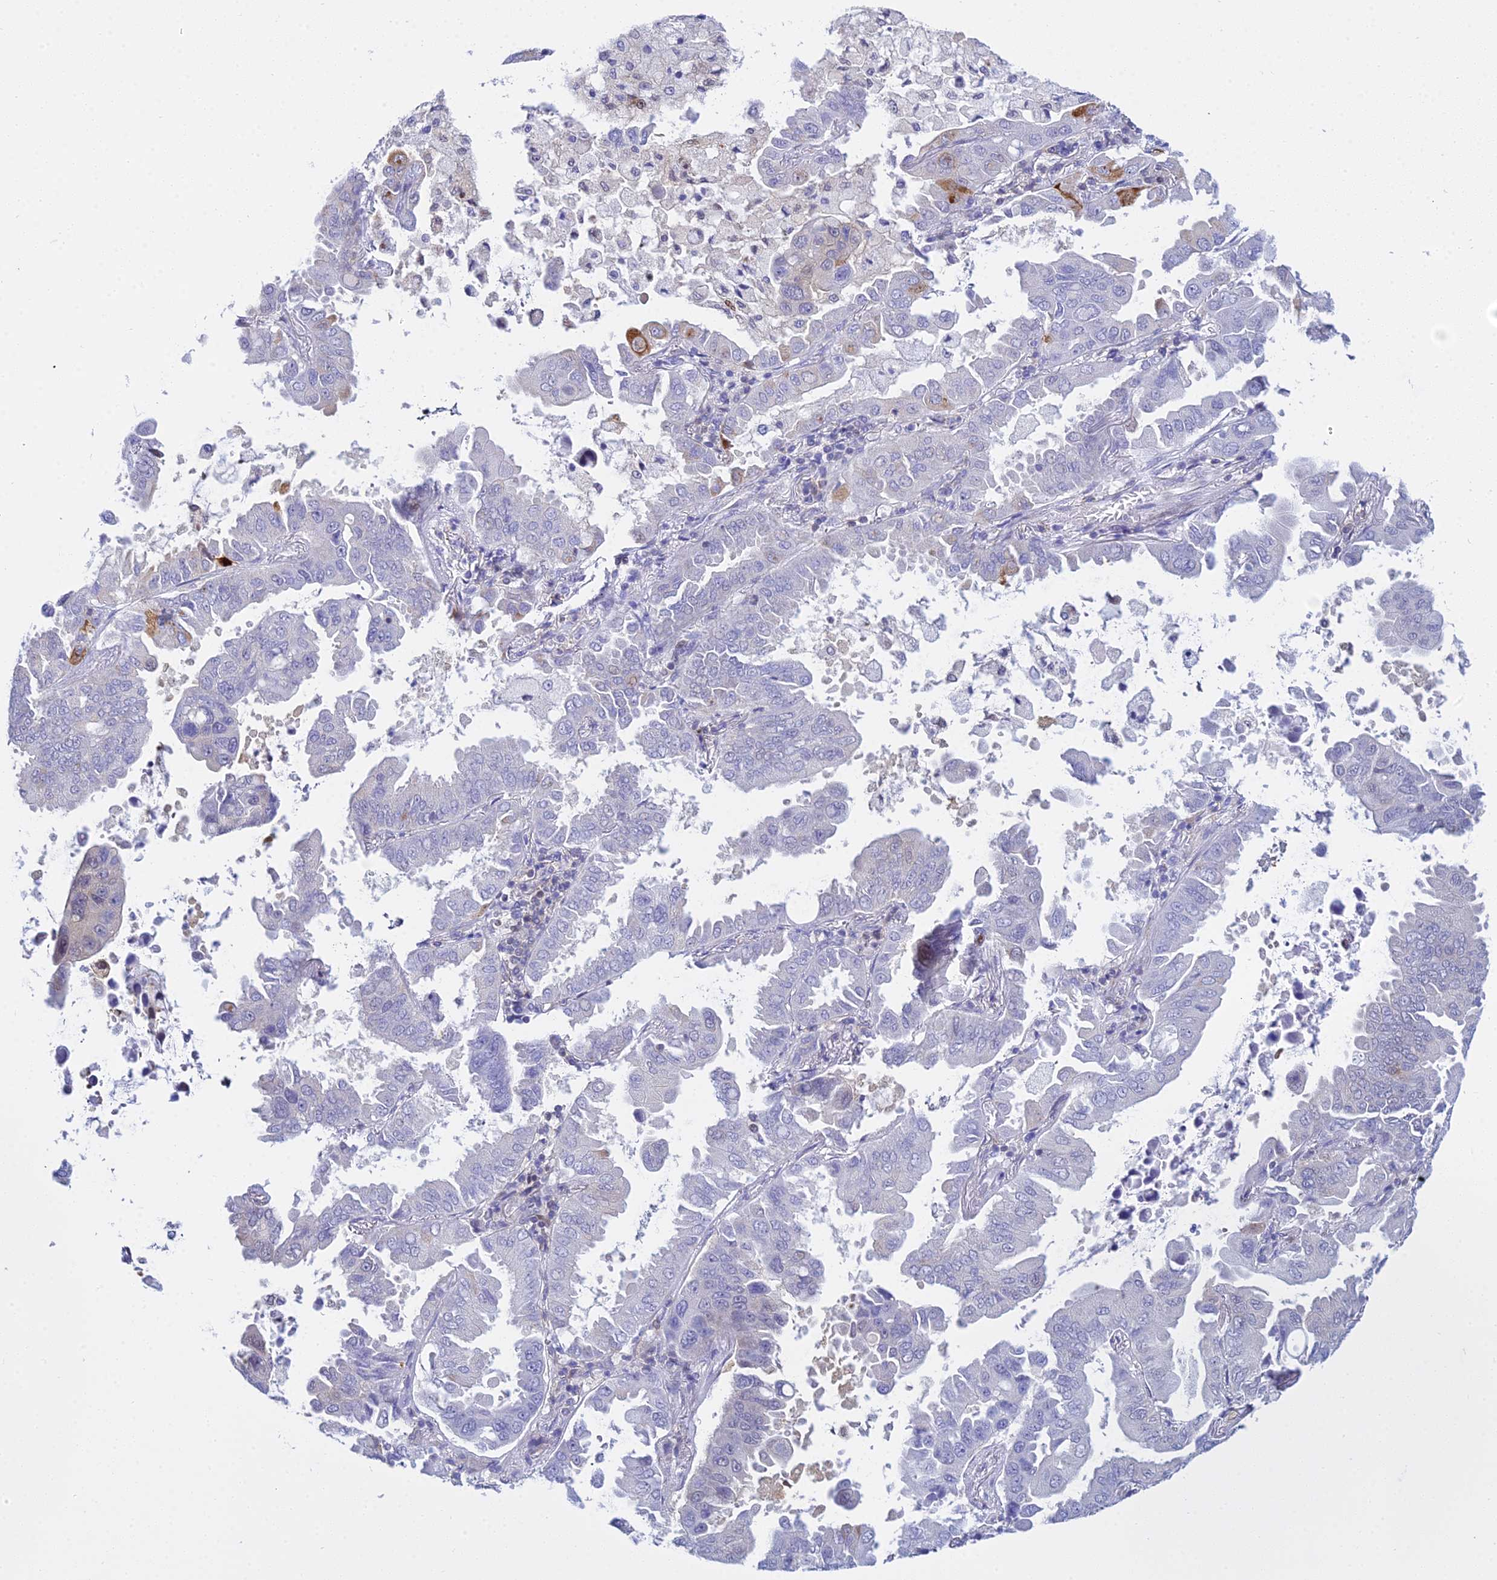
{"staining": {"intensity": "negative", "quantity": "none", "location": "none"}, "tissue": "lung cancer", "cell_type": "Tumor cells", "image_type": "cancer", "snomed": [{"axis": "morphology", "description": "Adenocarcinoma, NOS"}, {"axis": "topography", "description": "Lung"}], "caption": "Tumor cells are negative for brown protein staining in lung adenocarcinoma. (Stains: DAB (3,3'-diaminobenzidine) IHC with hematoxylin counter stain, Microscopy: brightfield microscopy at high magnification).", "gene": "ZMIZ1", "patient": {"sex": "male", "age": 64}}